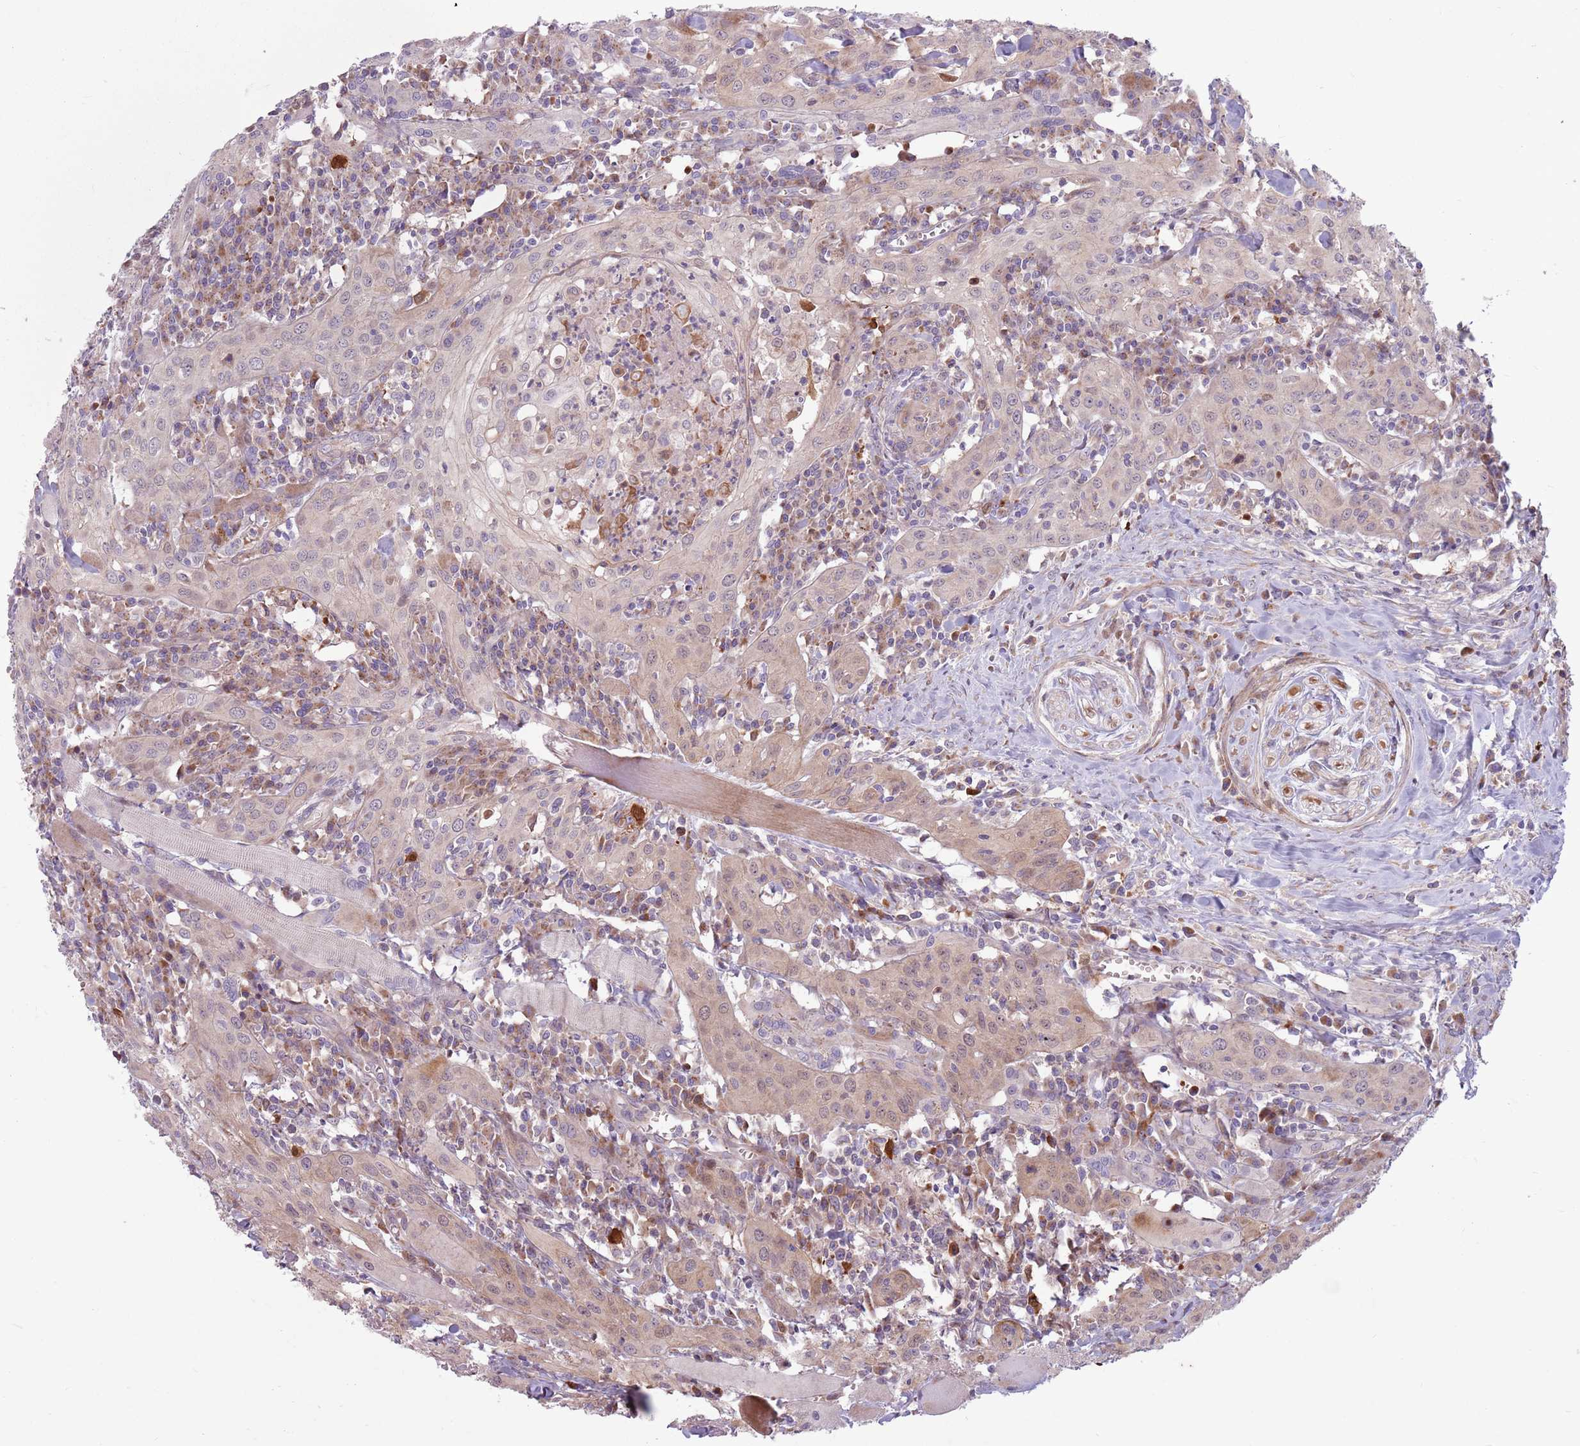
{"staining": {"intensity": "weak", "quantity": "<25%", "location": "cytoplasmic/membranous"}, "tissue": "head and neck cancer", "cell_type": "Tumor cells", "image_type": "cancer", "snomed": [{"axis": "morphology", "description": "Squamous cell carcinoma, NOS"}, {"axis": "topography", "description": "Oral tissue"}, {"axis": "topography", "description": "Head-Neck"}], "caption": "Immunohistochemistry (IHC) of head and neck cancer (squamous cell carcinoma) reveals no staining in tumor cells.", "gene": "CCDC150", "patient": {"sex": "female", "age": 70}}